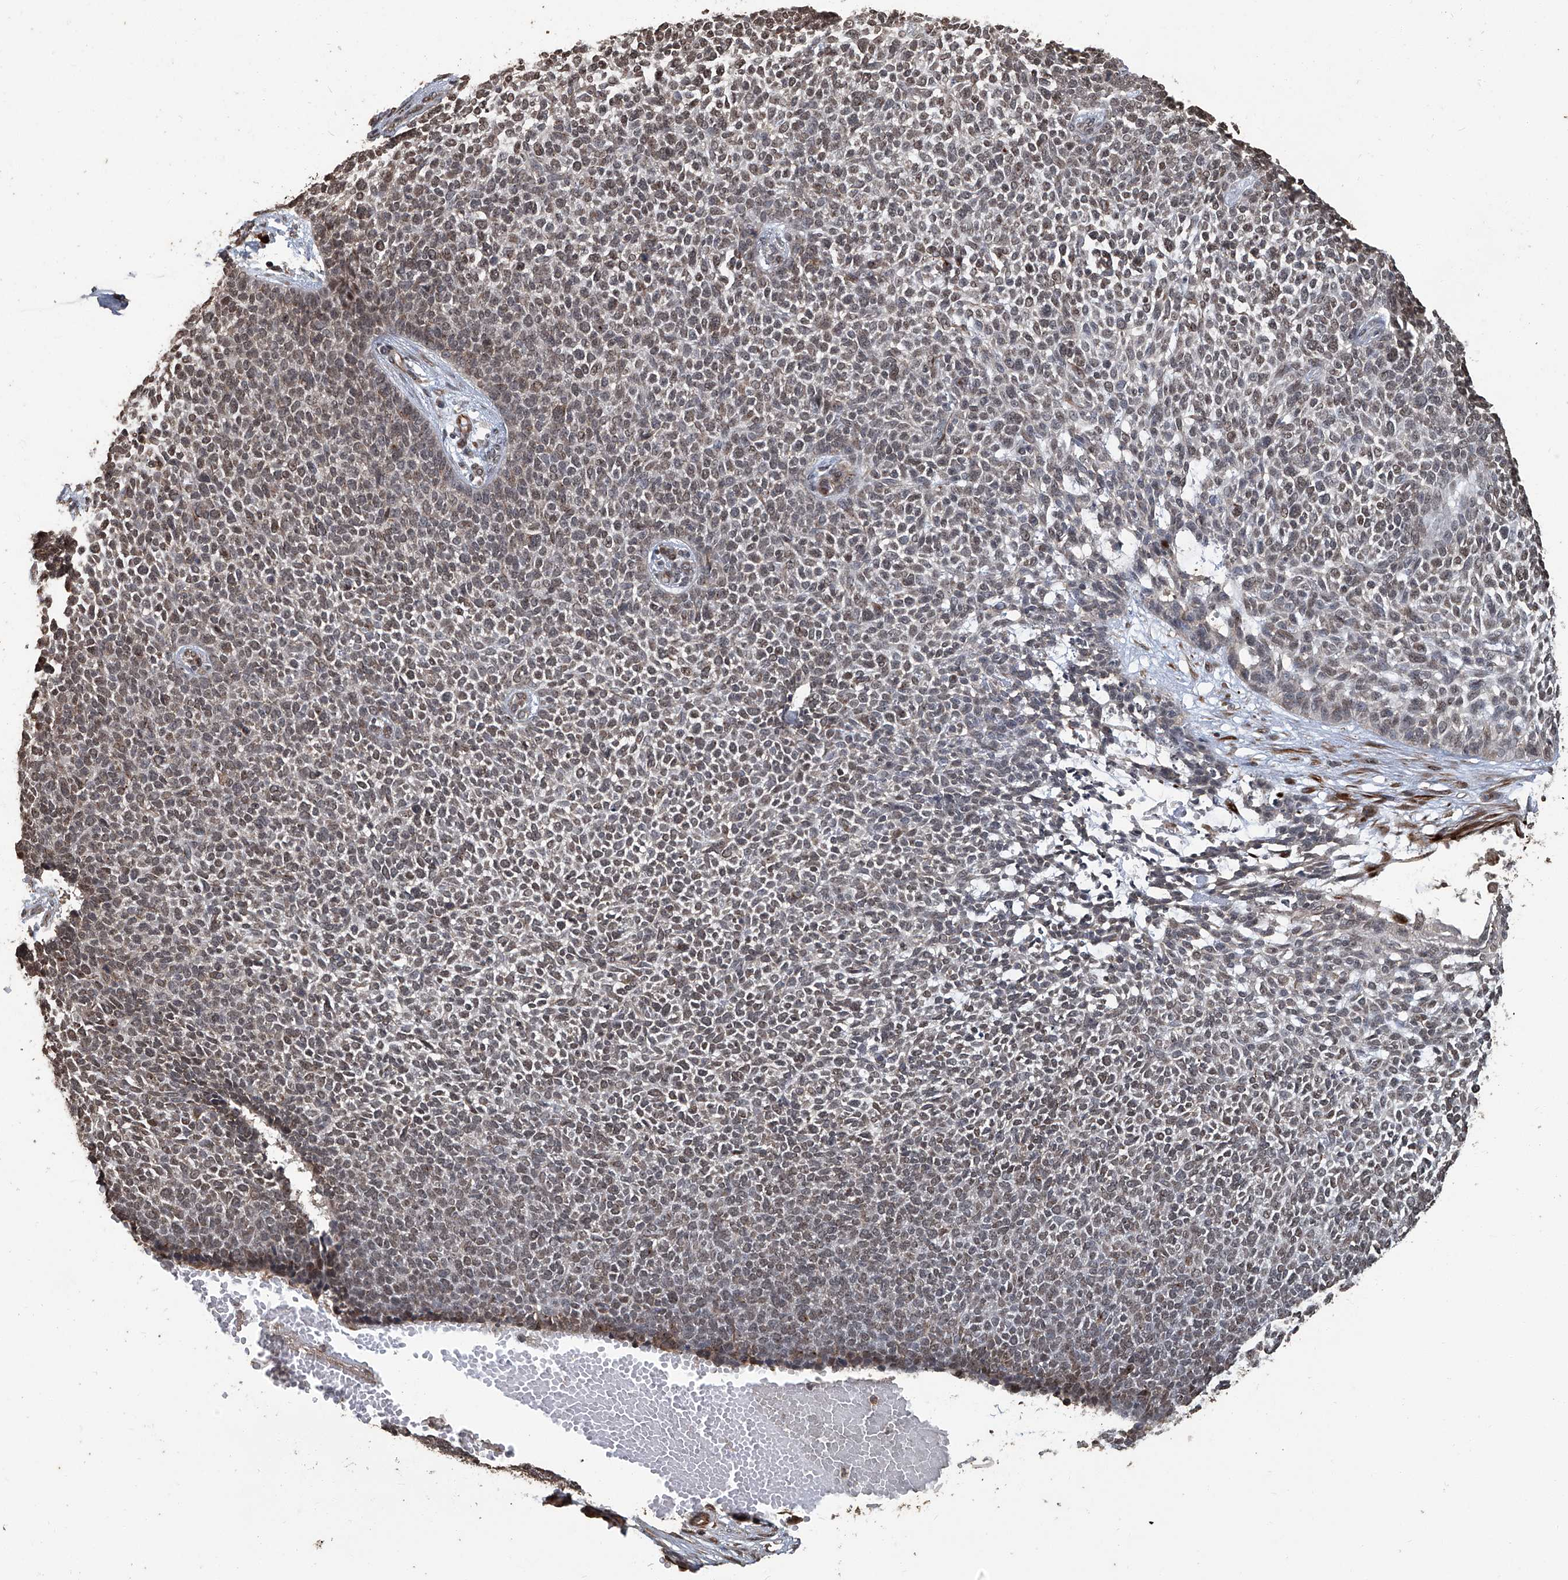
{"staining": {"intensity": "negative", "quantity": "none", "location": "none"}, "tissue": "skin cancer", "cell_type": "Tumor cells", "image_type": "cancer", "snomed": [{"axis": "morphology", "description": "Basal cell carcinoma"}, {"axis": "topography", "description": "Skin"}], "caption": "This is an immunohistochemistry micrograph of basal cell carcinoma (skin). There is no expression in tumor cells.", "gene": "GPR132", "patient": {"sex": "female", "age": 84}}